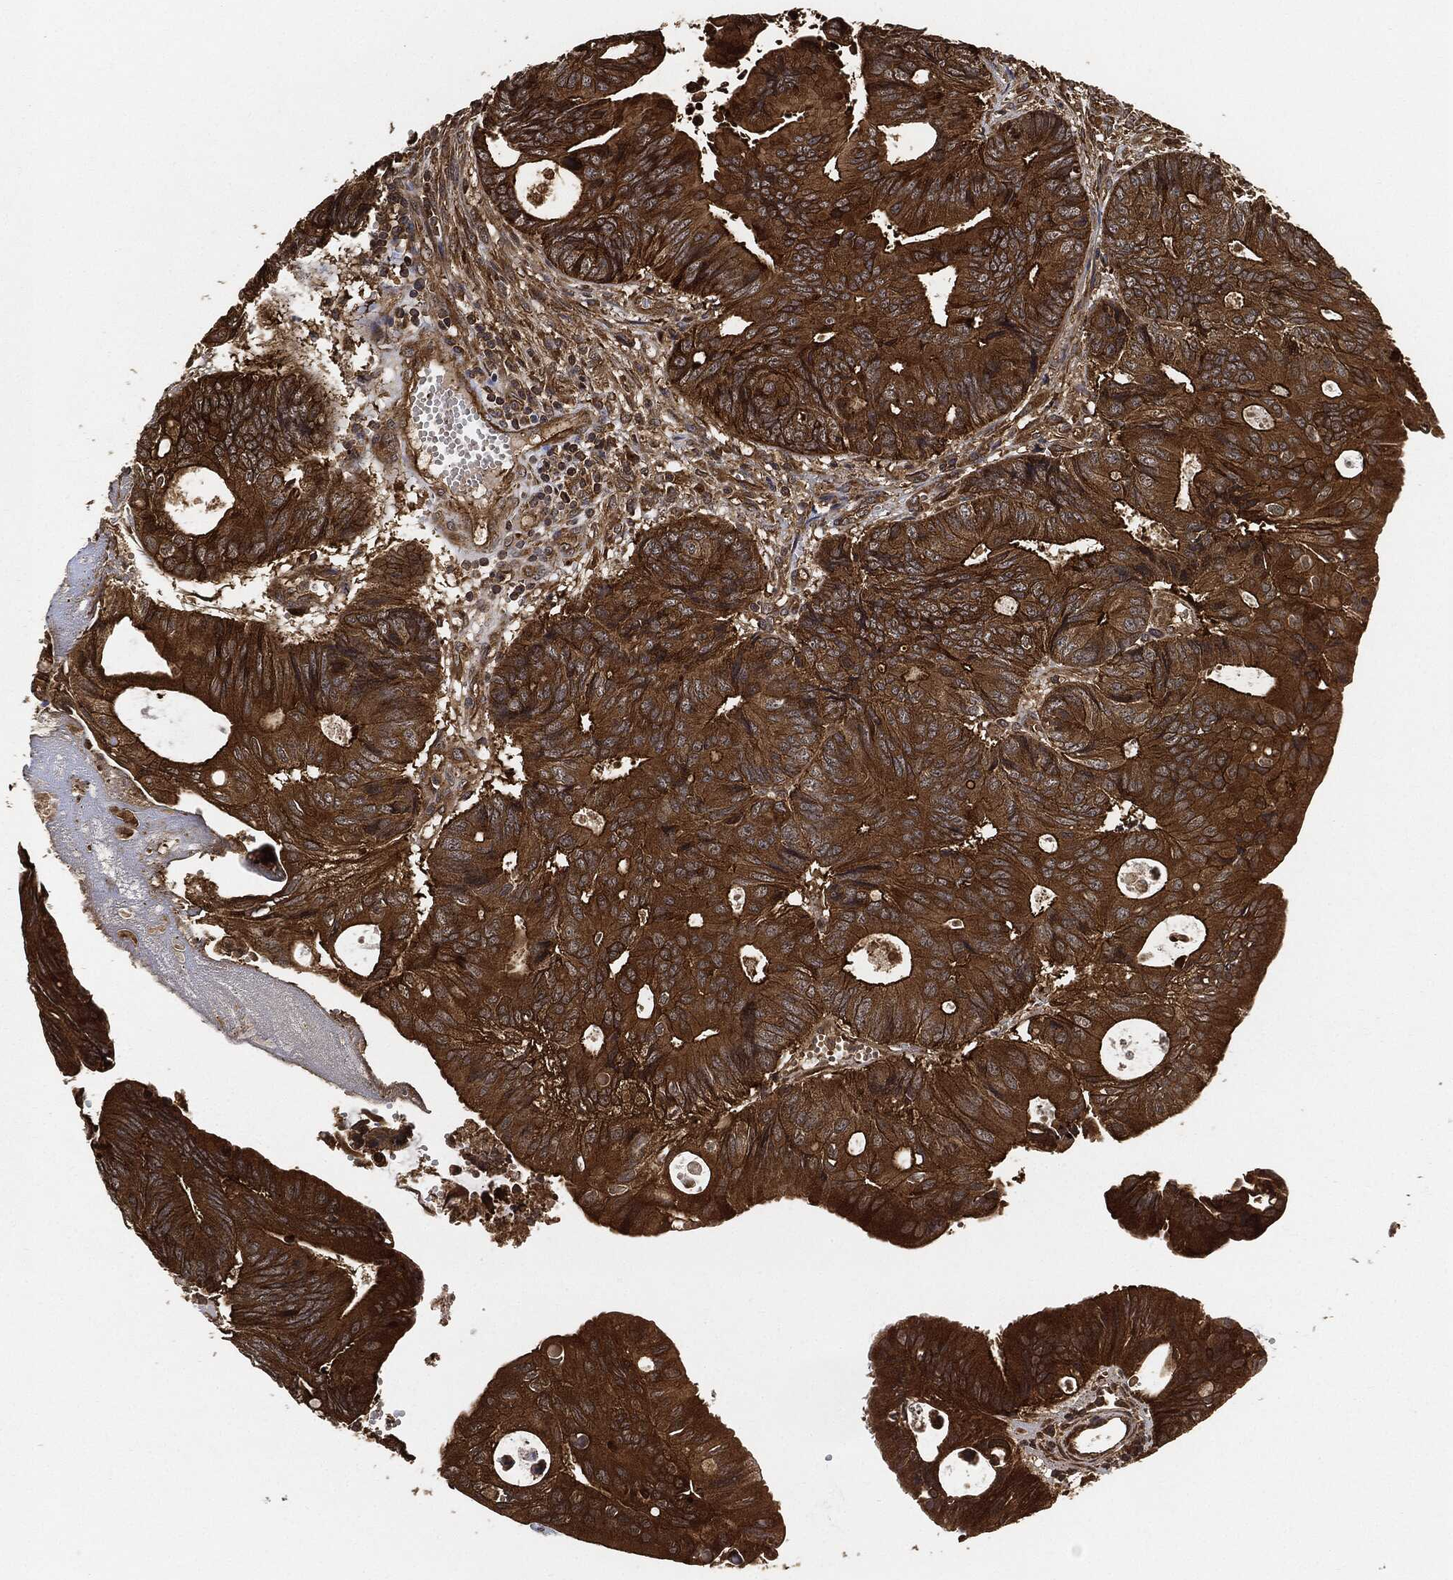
{"staining": {"intensity": "strong", "quantity": ">75%", "location": "cytoplasmic/membranous"}, "tissue": "colorectal cancer", "cell_type": "Tumor cells", "image_type": "cancer", "snomed": [{"axis": "morphology", "description": "Normal tissue, NOS"}, {"axis": "morphology", "description": "Adenocarcinoma, NOS"}, {"axis": "topography", "description": "Colon"}], "caption": "An image of human adenocarcinoma (colorectal) stained for a protein exhibits strong cytoplasmic/membranous brown staining in tumor cells. (Brightfield microscopy of DAB IHC at high magnification).", "gene": "CEP290", "patient": {"sex": "male", "age": 65}}